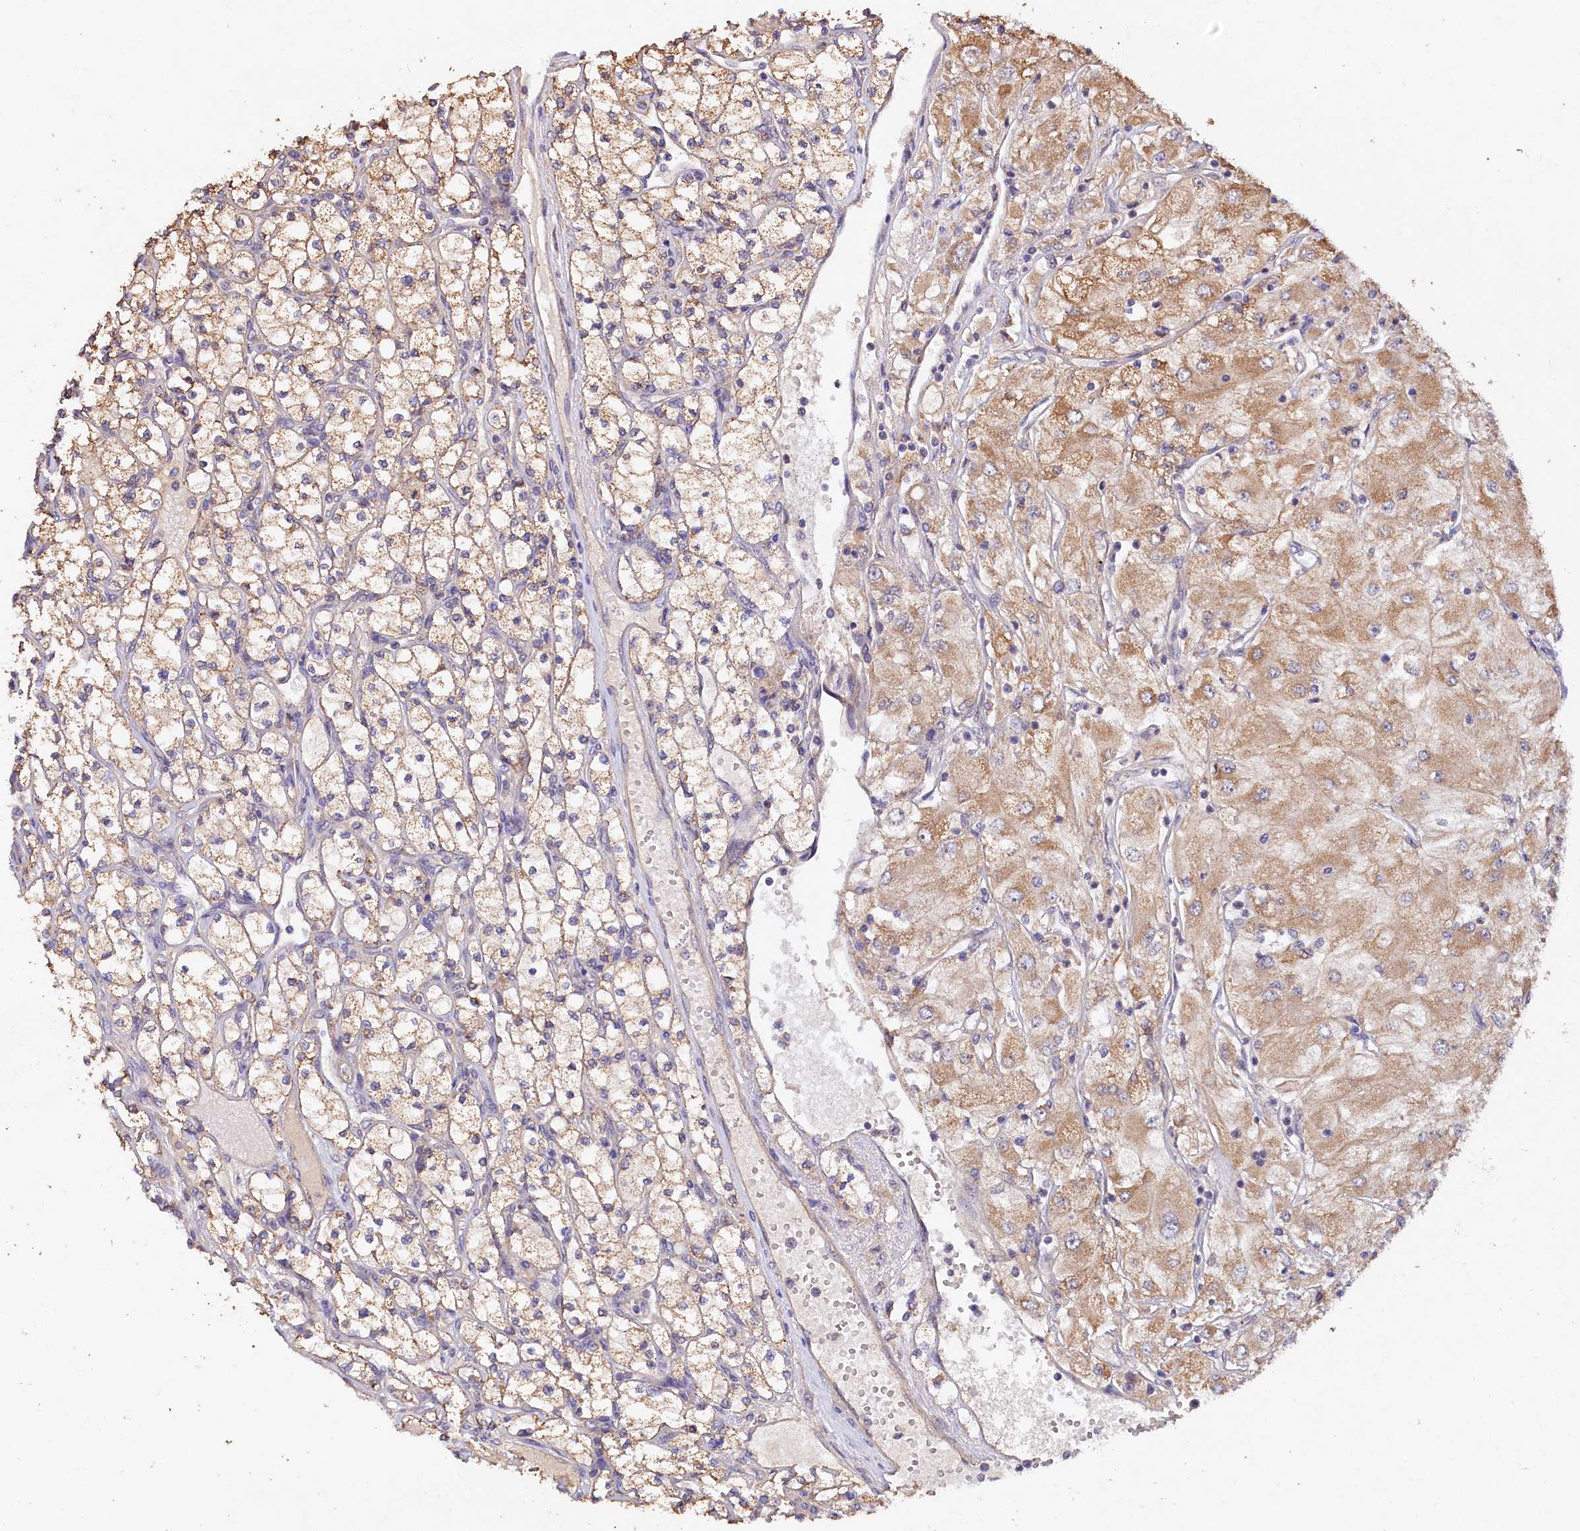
{"staining": {"intensity": "moderate", "quantity": "25%-75%", "location": "cytoplasmic/membranous"}, "tissue": "renal cancer", "cell_type": "Tumor cells", "image_type": "cancer", "snomed": [{"axis": "morphology", "description": "Adenocarcinoma, NOS"}, {"axis": "topography", "description": "Kidney"}], "caption": "The histopathology image demonstrates staining of renal cancer, revealing moderate cytoplasmic/membranous protein staining (brown color) within tumor cells.", "gene": "ETFBKMT", "patient": {"sex": "male", "age": 80}}